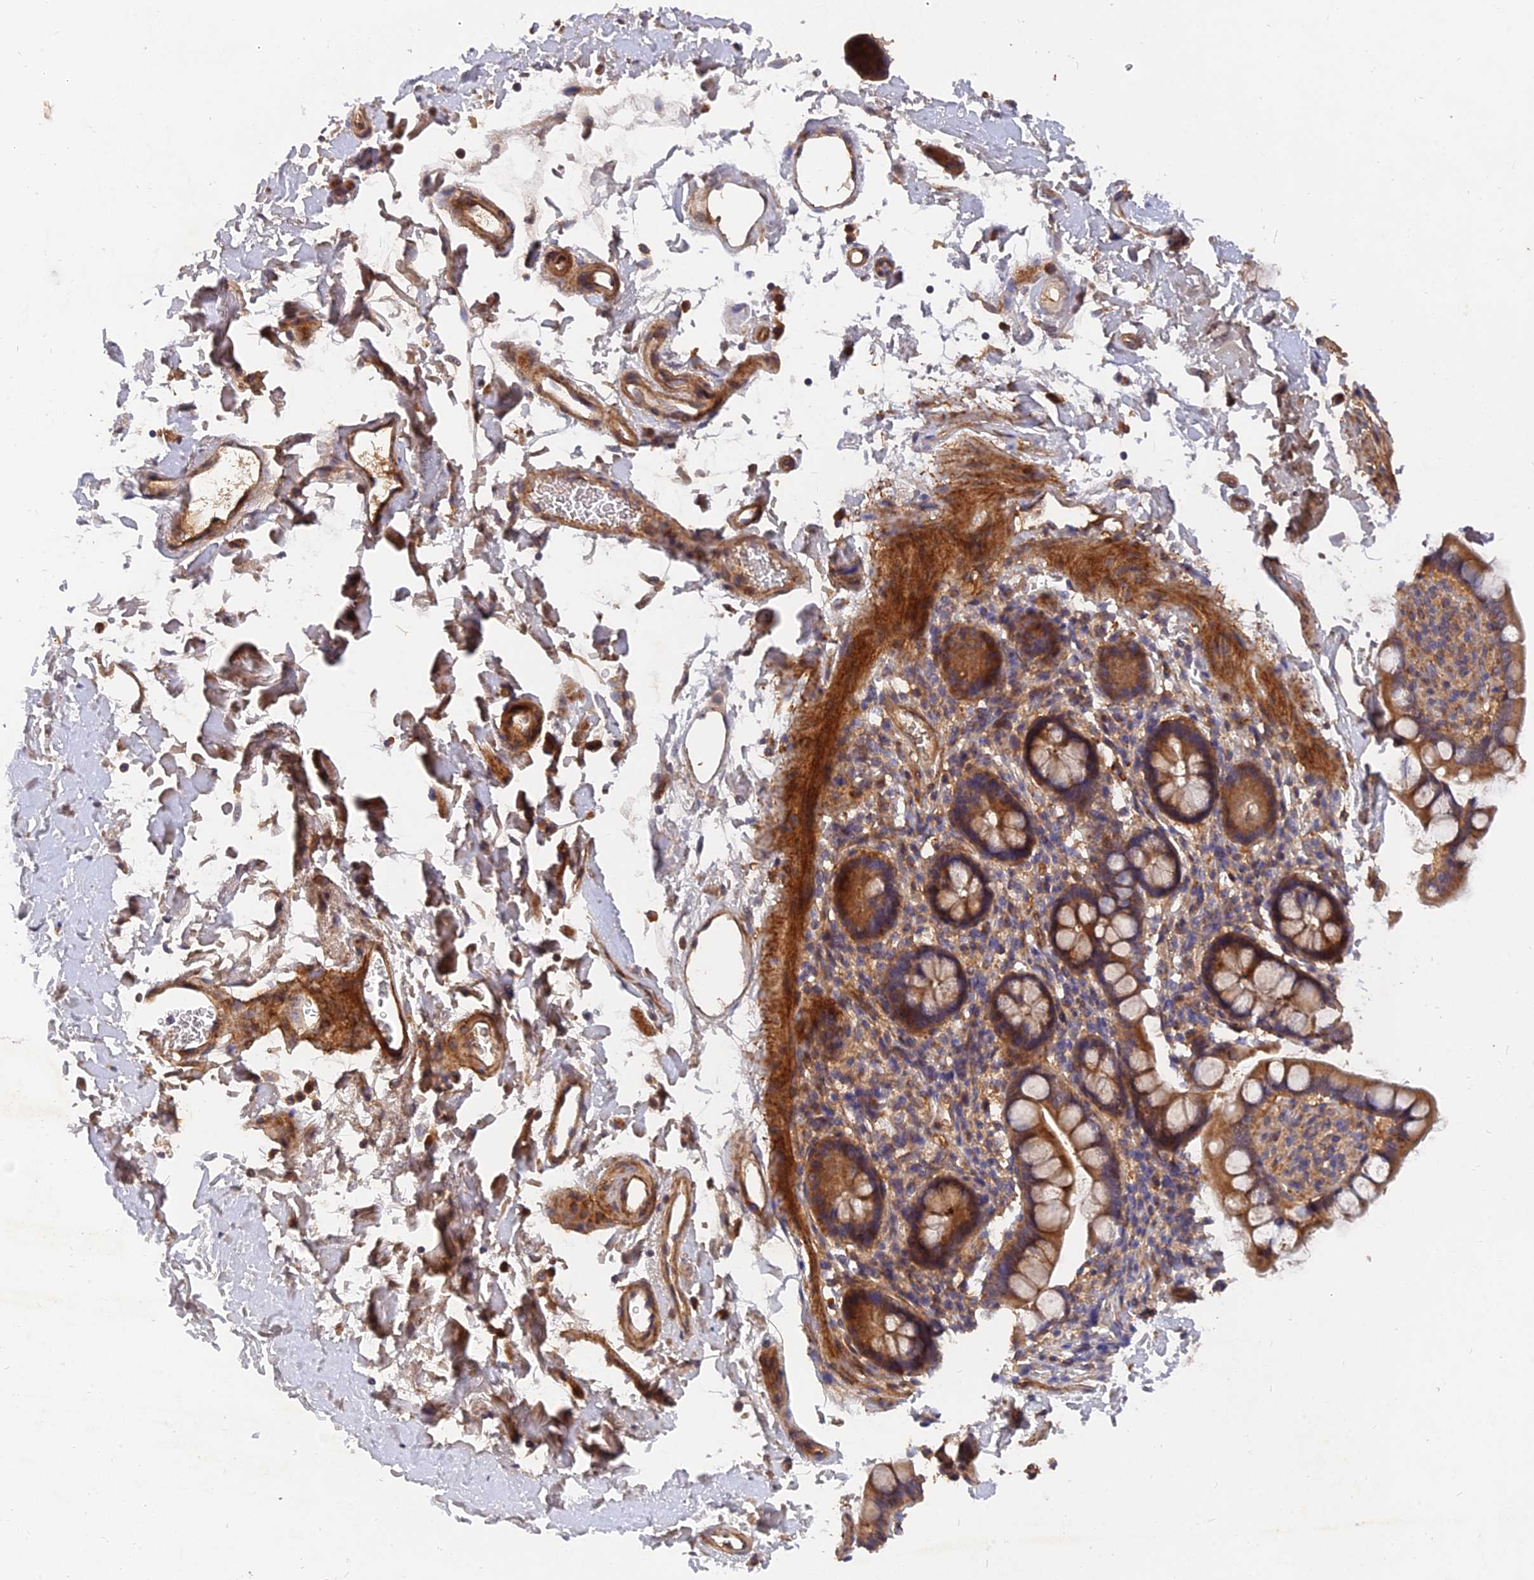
{"staining": {"intensity": "moderate", "quantity": ">75%", "location": "cytoplasmic/membranous"}, "tissue": "smooth muscle", "cell_type": "Smooth muscle cells", "image_type": "normal", "snomed": [{"axis": "morphology", "description": "Normal tissue, NOS"}, {"axis": "topography", "description": "Smooth muscle"}, {"axis": "topography", "description": "Small intestine"}], "caption": "IHC staining of normal smooth muscle, which reveals medium levels of moderate cytoplasmic/membranous positivity in approximately >75% of smooth muscle cells indicating moderate cytoplasmic/membranous protein positivity. The staining was performed using DAB (brown) for protein detection and nuclei were counterstained in hematoxylin (blue).", "gene": "SLC38A11", "patient": {"sex": "female", "age": 84}}